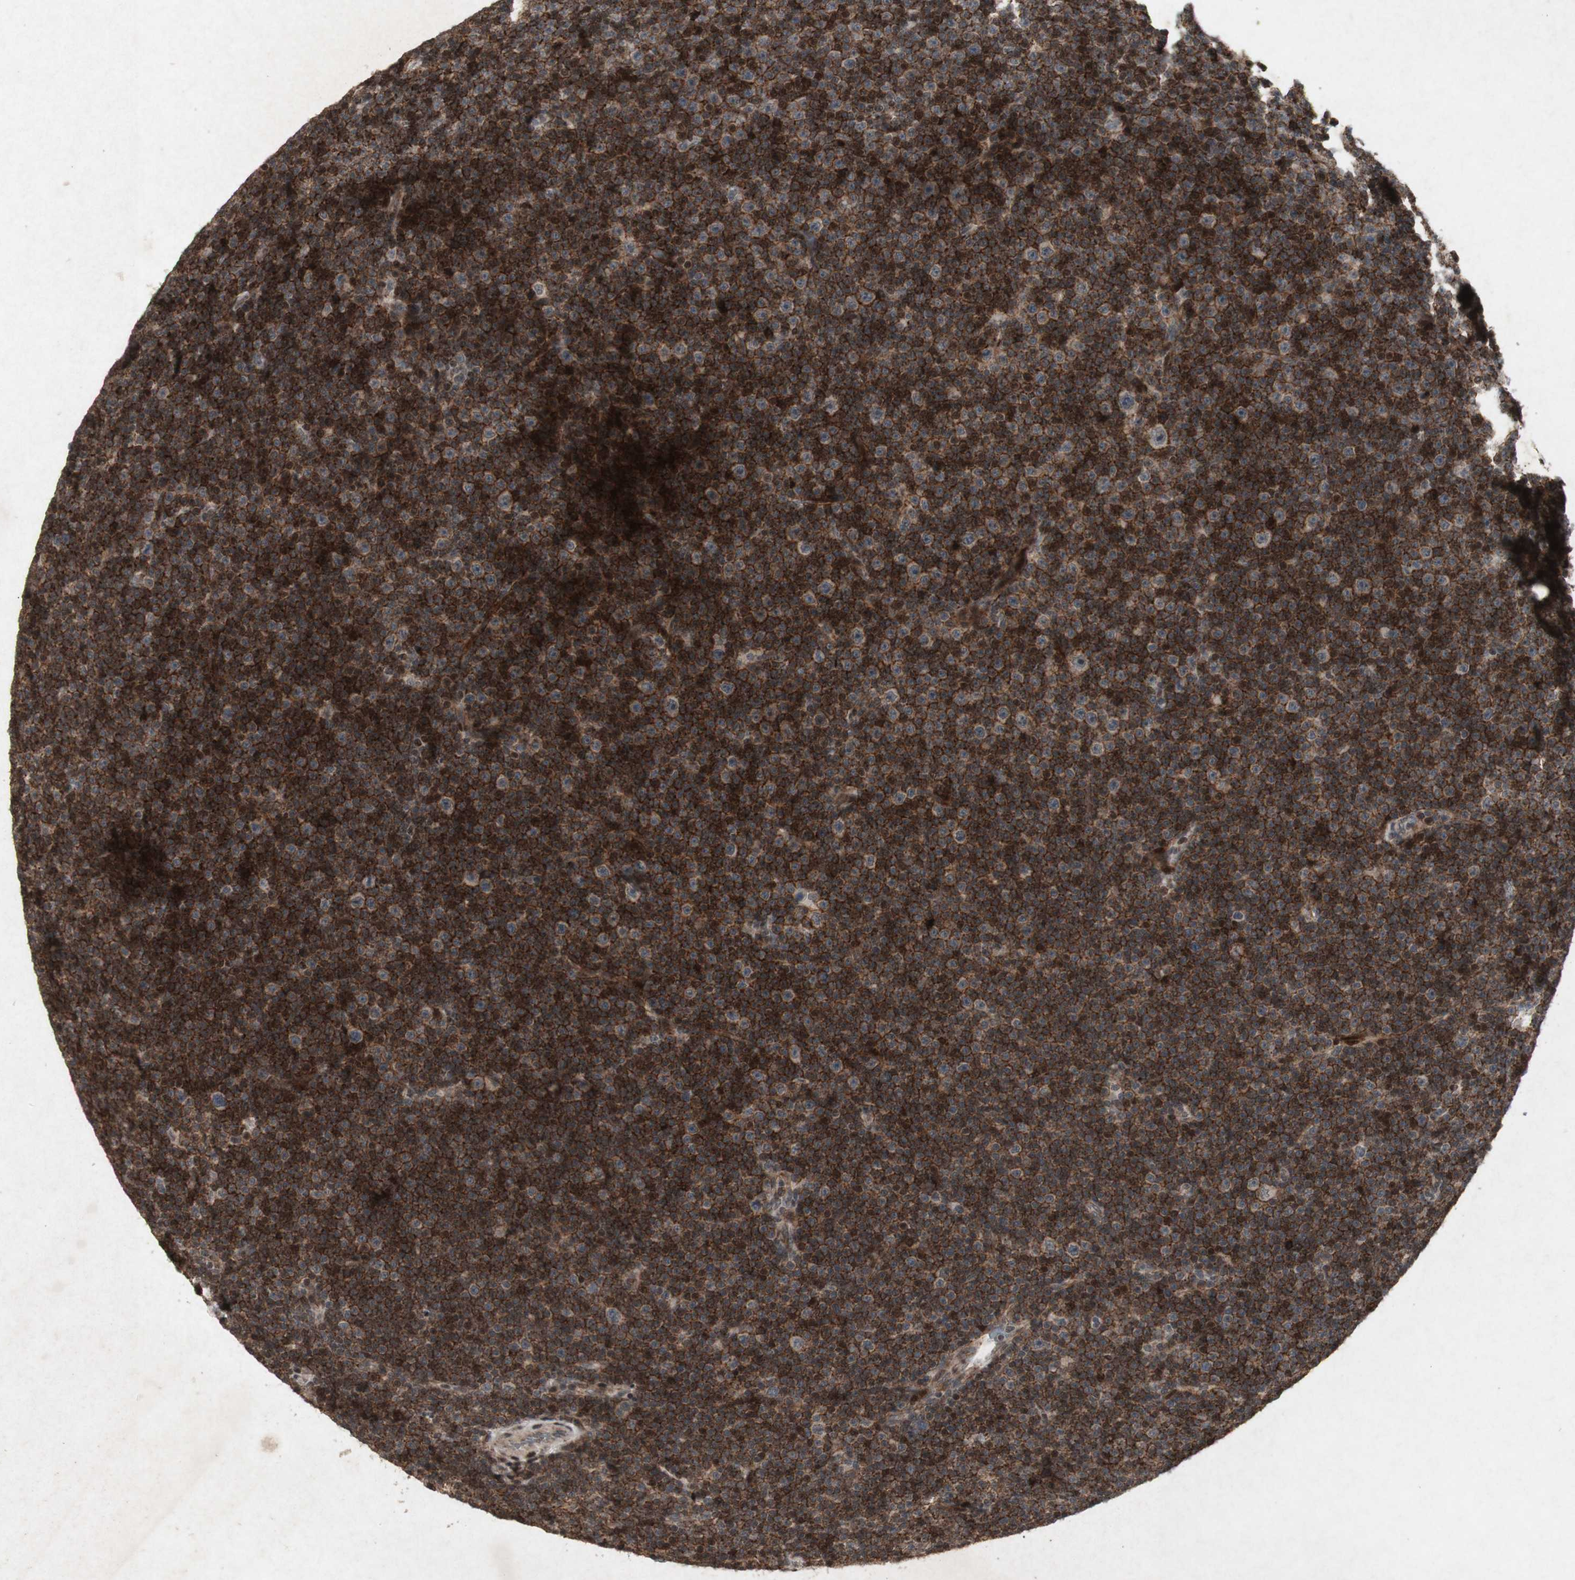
{"staining": {"intensity": "strong", "quantity": ">75%", "location": "cytoplasmic/membranous"}, "tissue": "lymphoma", "cell_type": "Tumor cells", "image_type": "cancer", "snomed": [{"axis": "morphology", "description": "Malignant lymphoma, non-Hodgkin's type, Low grade"}, {"axis": "topography", "description": "Lymph node"}], "caption": "High-magnification brightfield microscopy of lymphoma stained with DAB (3,3'-diaminobenzidine) (brown) and counterstained with hematoxylin (blue). tumor cells exhibit strong cytoplasmic/membranous expression is appreciated in approximately>75% of cells. The protein of interest is shown in brown color, while the nuclei are stained blue.", "gene": "PLXNA1", "patient": {"sex": "female", "age": 67}}